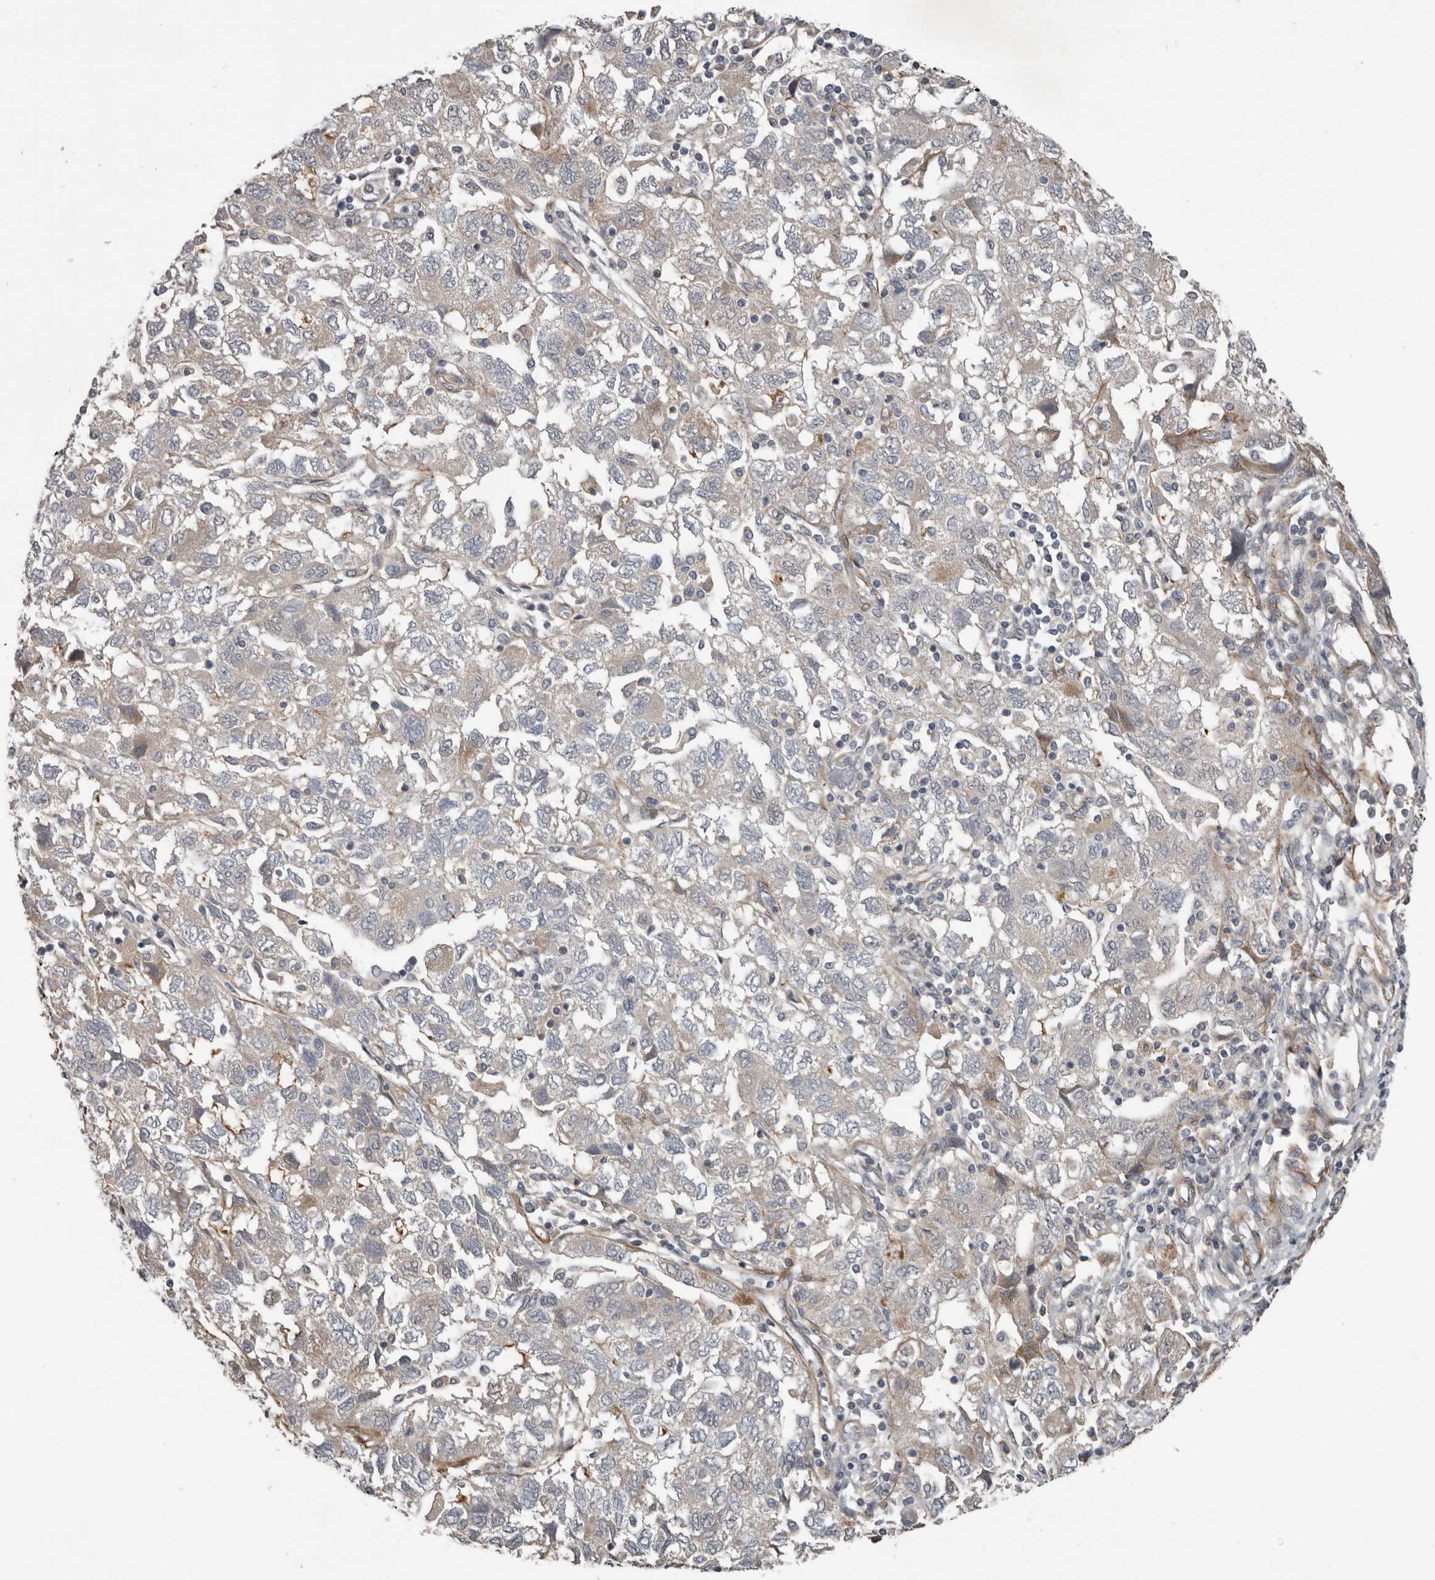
{"staining": {"intensity": "weak", "quantity": "<25%", "location": "cytoplasmic/membranous"}, "tissue": "ovarian cancer", "cell_type": "Tumor cells", "image_type": "cancer", "snomed": [{"axis": "morphology", "description": "Carcinoma, NOS"}, {"axis": "morphology", "description": "Cystadenocarcinoma, serous, NOS"}, {"axis": "topography", "description": "Ovary"}], "caption": "This photomicrograph is of ovarian cancer stained with IHC to label a protein in brown with the nuclei are counter-stained blue. There is no expression in tumor cells.", "gene": "C1orf216", "patient": {"sex": "female", "age": 69}}